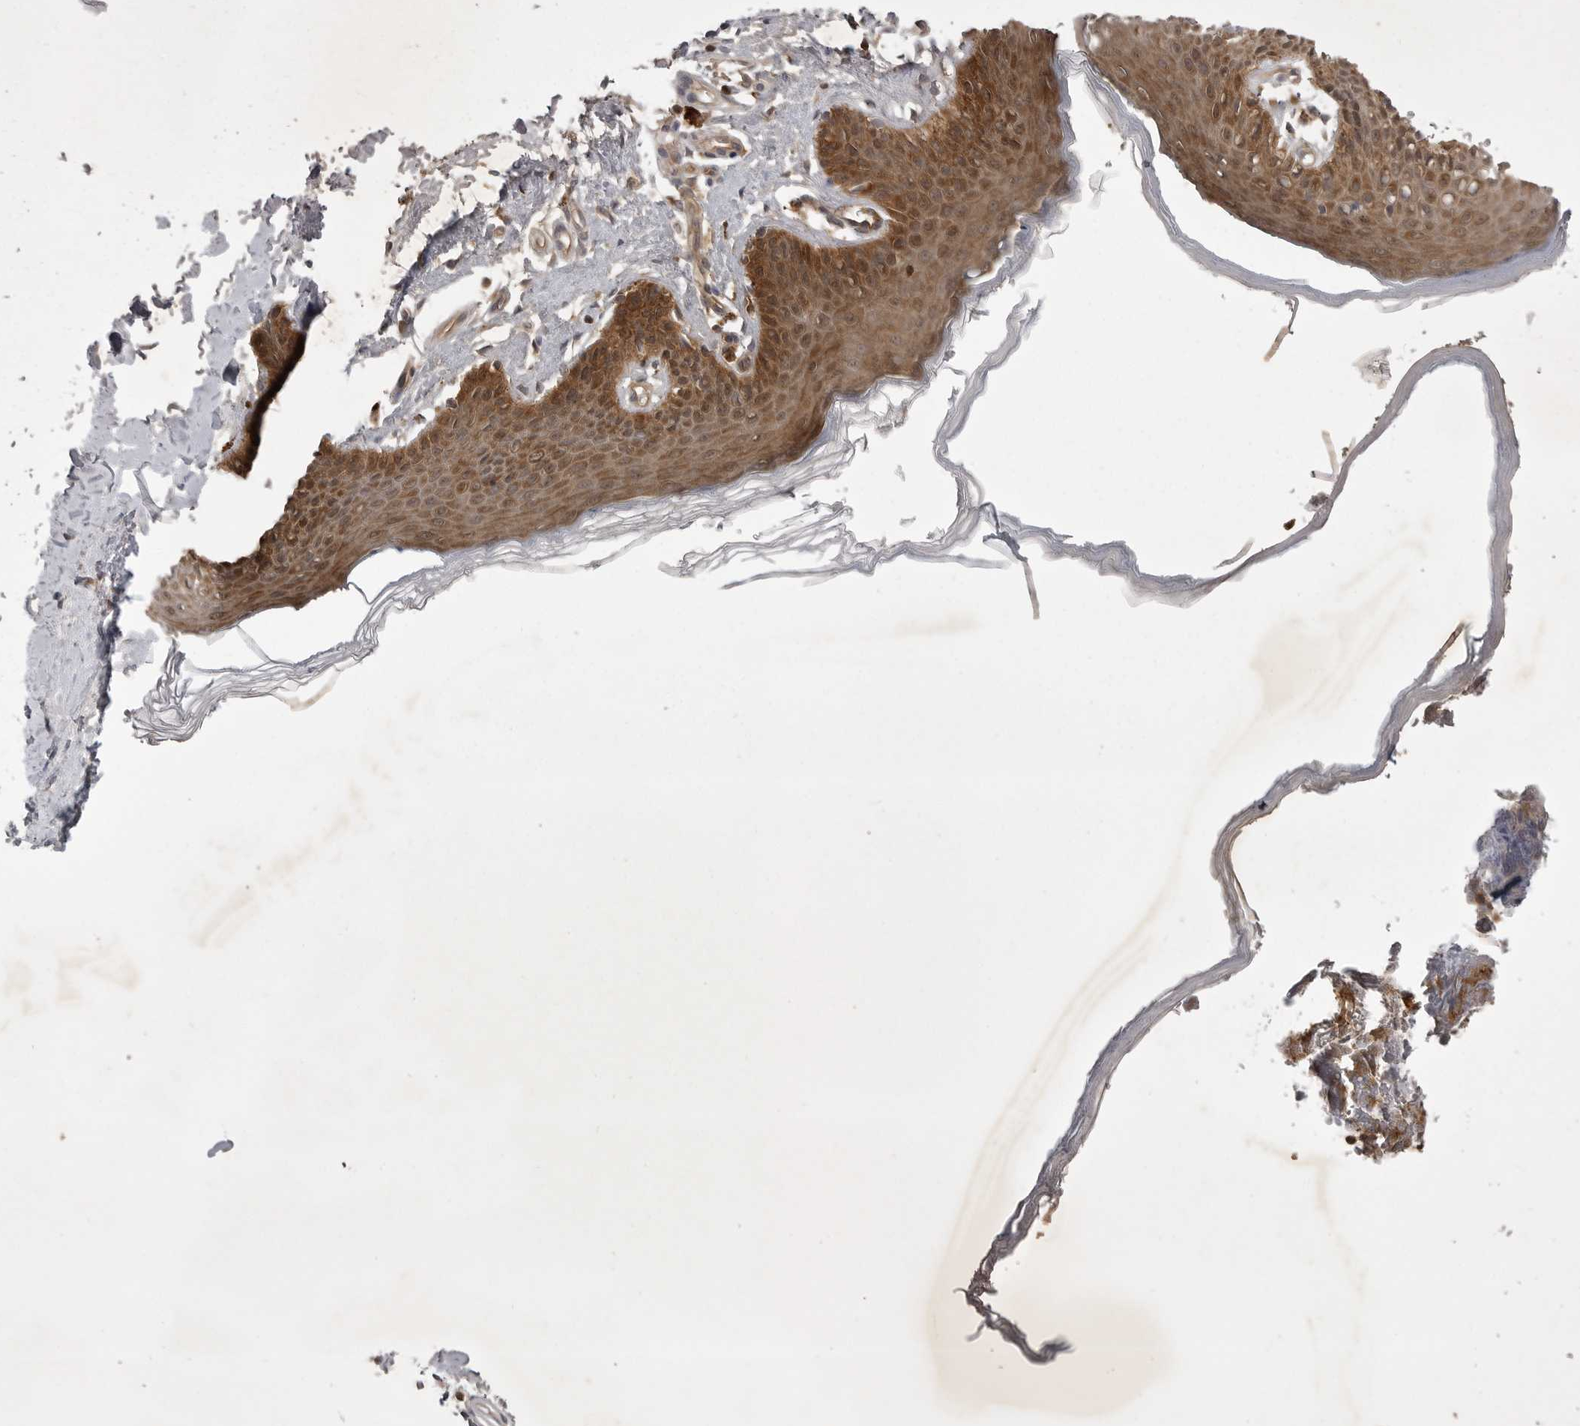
{"staining": {"intensity": "moderate", "quantity": ">75%", "location": "cytoplasmic/membranous,nuclear"}, "tissue": "skin", "cell_type": "Epidermal cells", "image_type": "normal", "snomed": [{"axis": "morphology", "description": "Normal tissue, NOS"}, {"axis": "topography", "description": "Vulva"}], "caption": "The histopathology image exhibits a brown stain indicating the presence of a protein in the cytoplasmic/membranous,nuclear of epidermal cells in skin.", "gene": "STK24", "patient": {"sex": "female", "age": 66}}